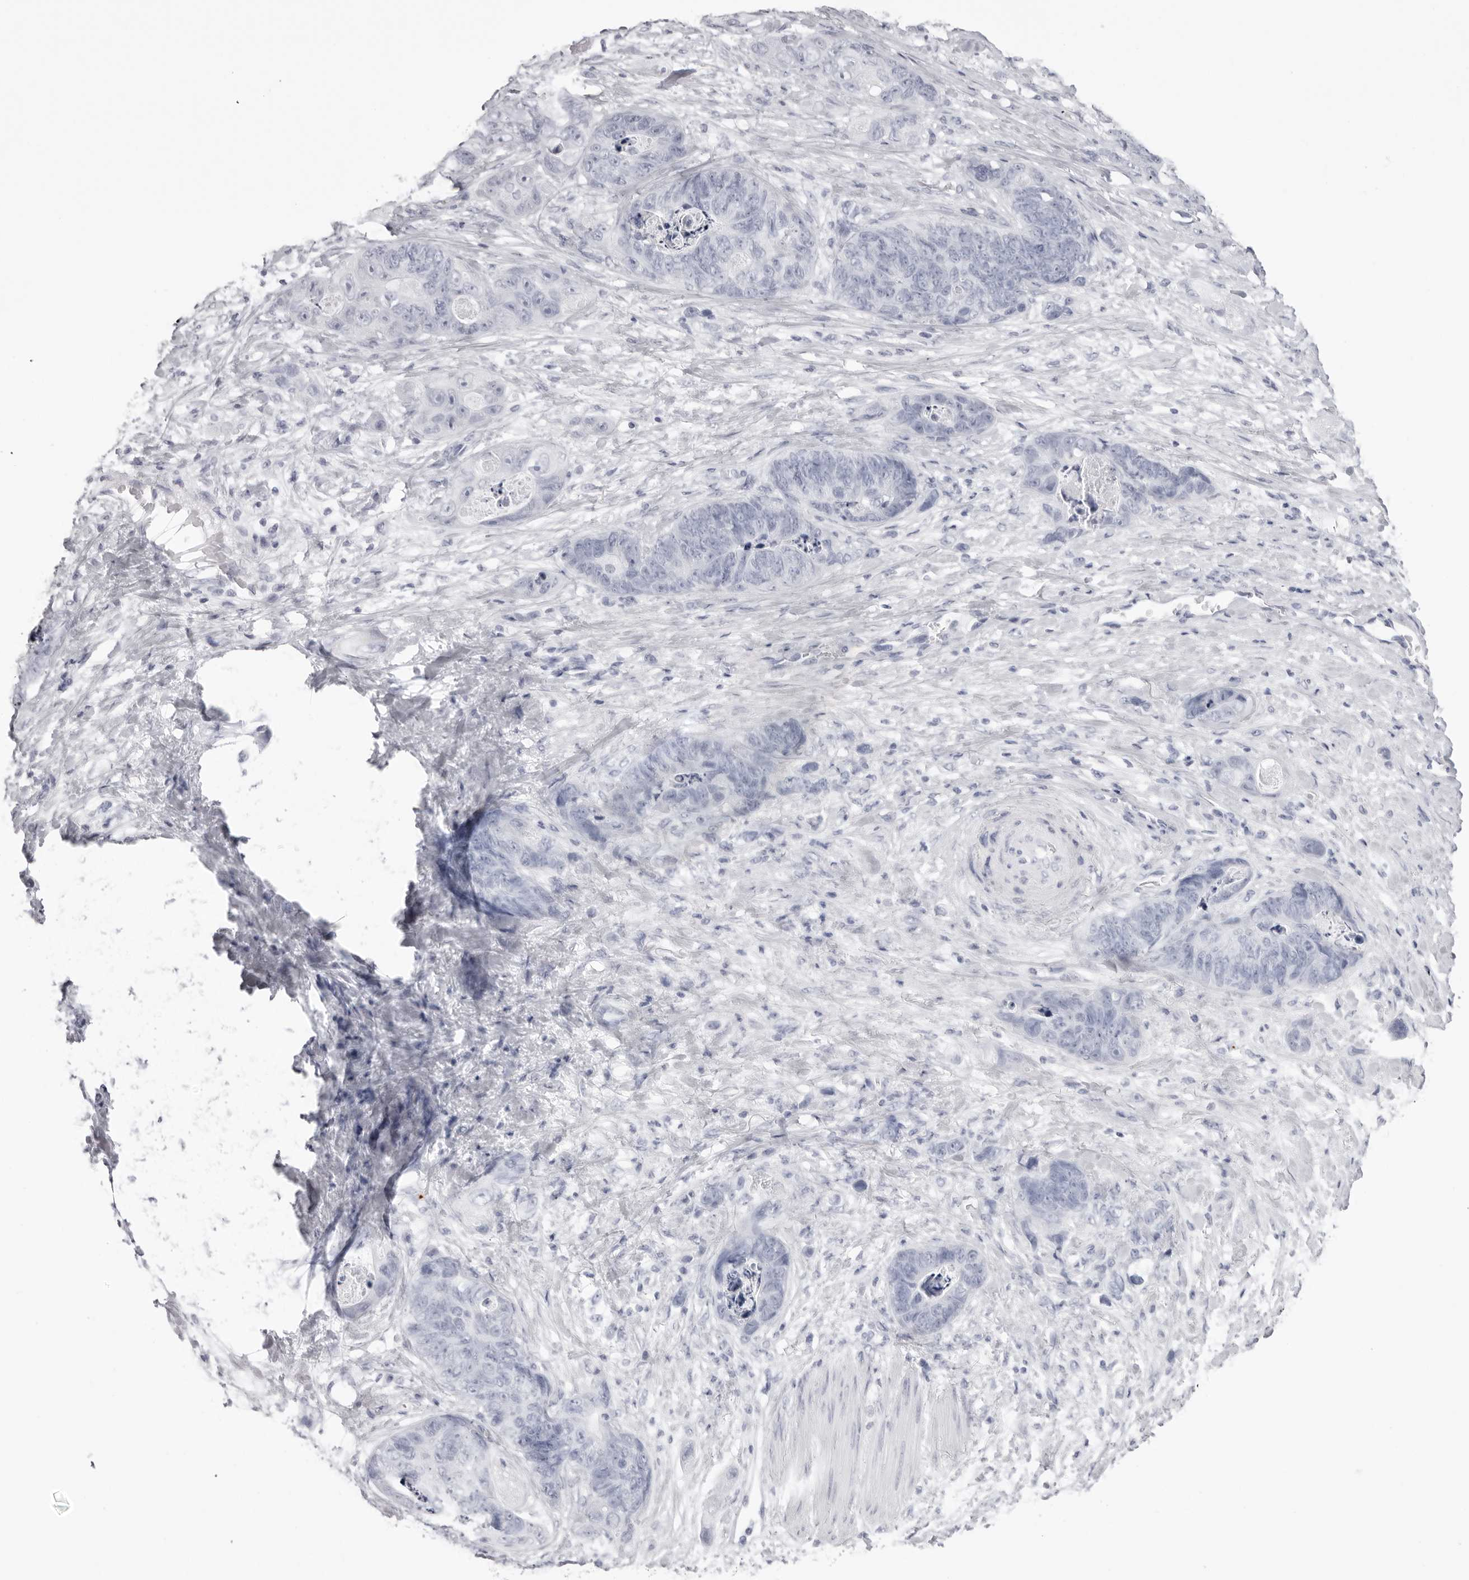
{"staining": {"intensity": "negative", "quantity": "none", "location": "none"}, "tissue": "stomach cancer", "cell_type": "Tumor cells", "image_type": "cancer", "snomed": [{"axis": "morphology", "description": "Normal tissue, NOS"}, {"axis": "morphology", "description": "Adenocarcinoma, NOS"}, {"axis": "topography", "description": "Stomach"}], "caption": "IHC of adenocarcinoma (stomach) displays no positivity in tumor cells.", "gene": "TMOD4", "patient": {"sex": "female", "age": 89}}